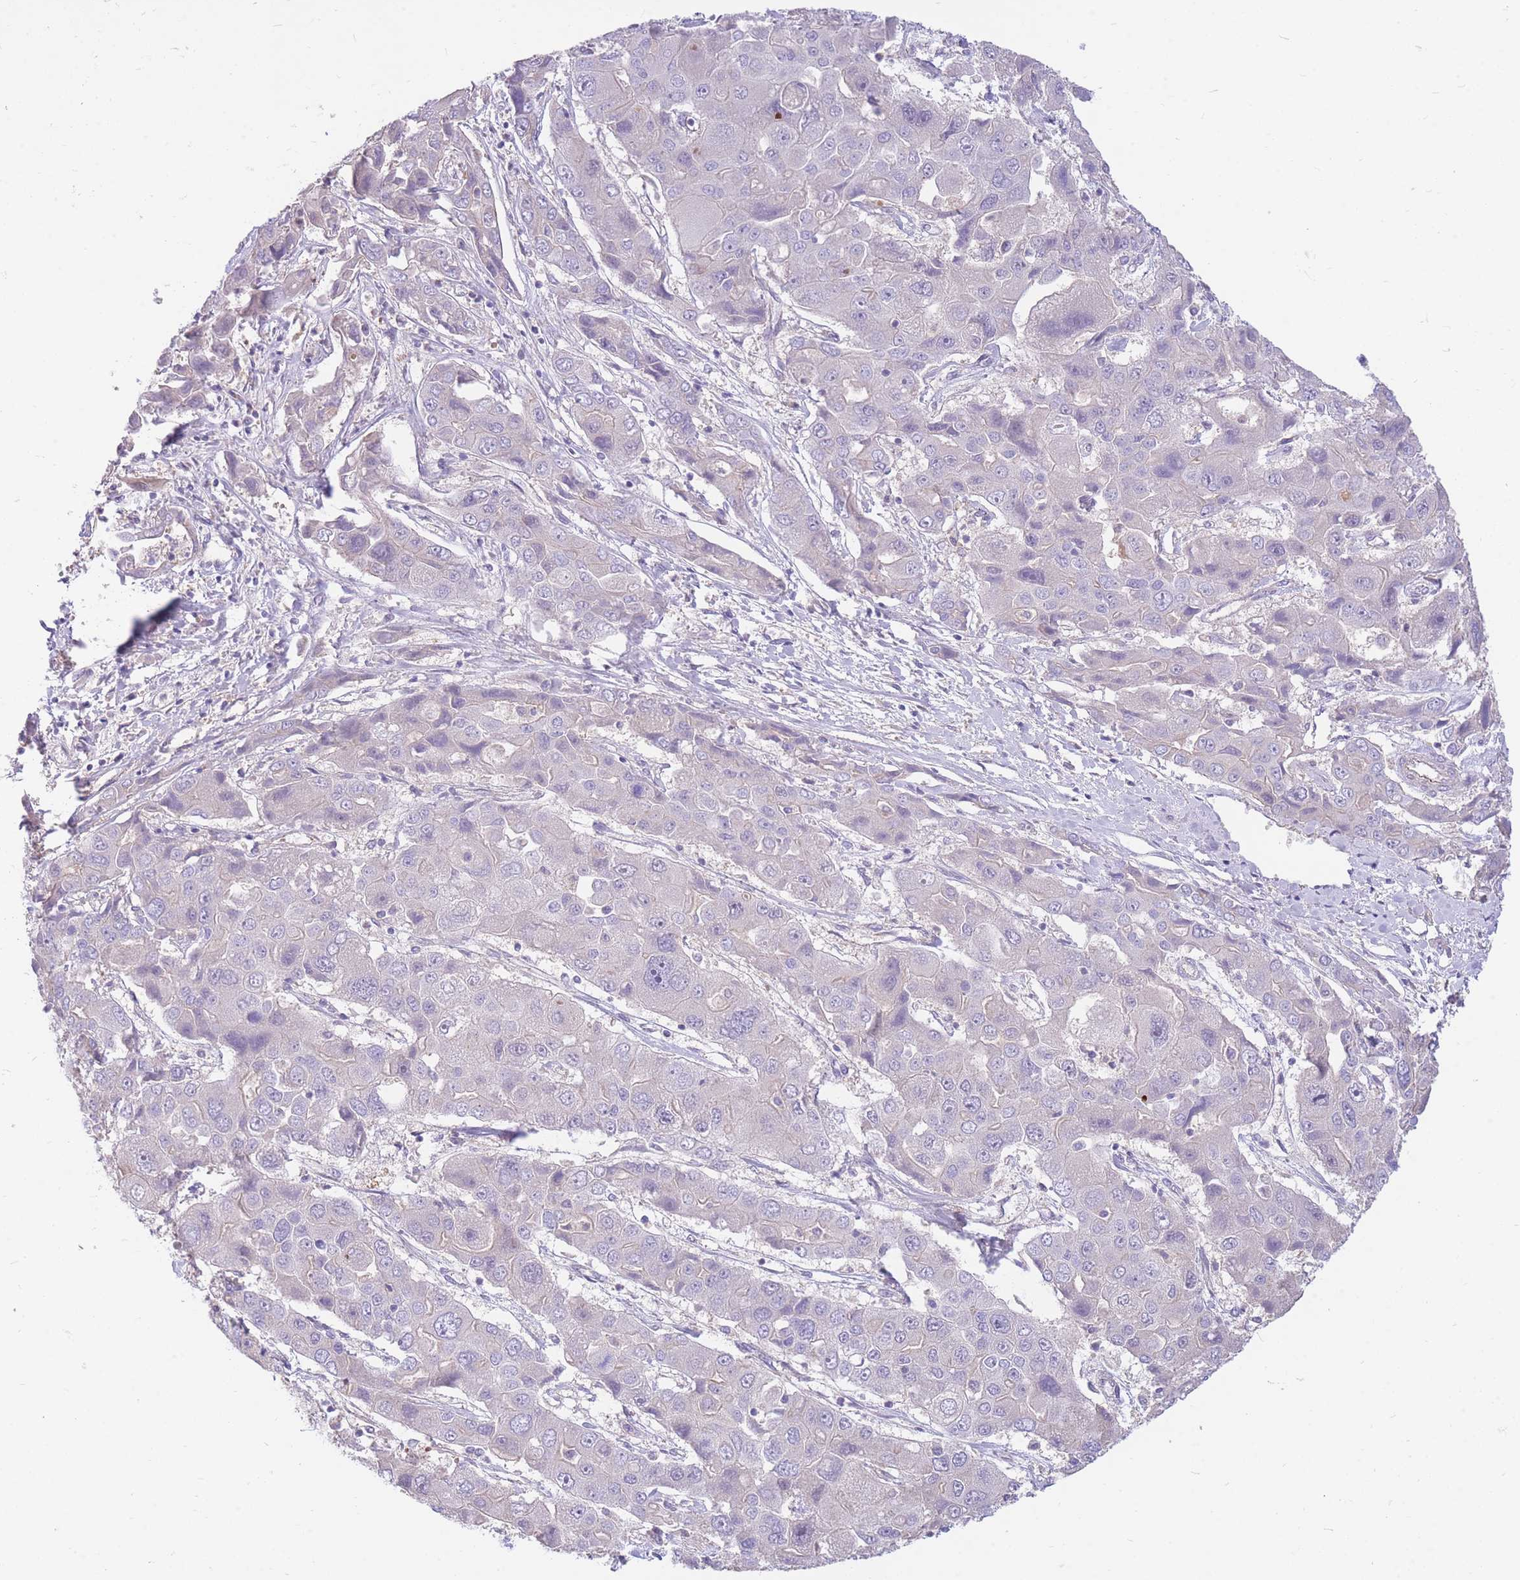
{"staining": {"intensity": "negative", "quantity": "none", "location": "none"}, "tissue": "liver cancer", "cell_type": "Tumor cells", "image_type": "cancer", "snomed": [{"axis": "morphology", "description": "Cholangiocarcinoma"}, {"axis": "topography", "description": "Liver"}], "caption": "This is an immunohistochemistry histopathology image of liver cancer. There is no staining in tumor cells.", "gene": "OR5T1", "patient": {"sex": "male", "age": 67}}